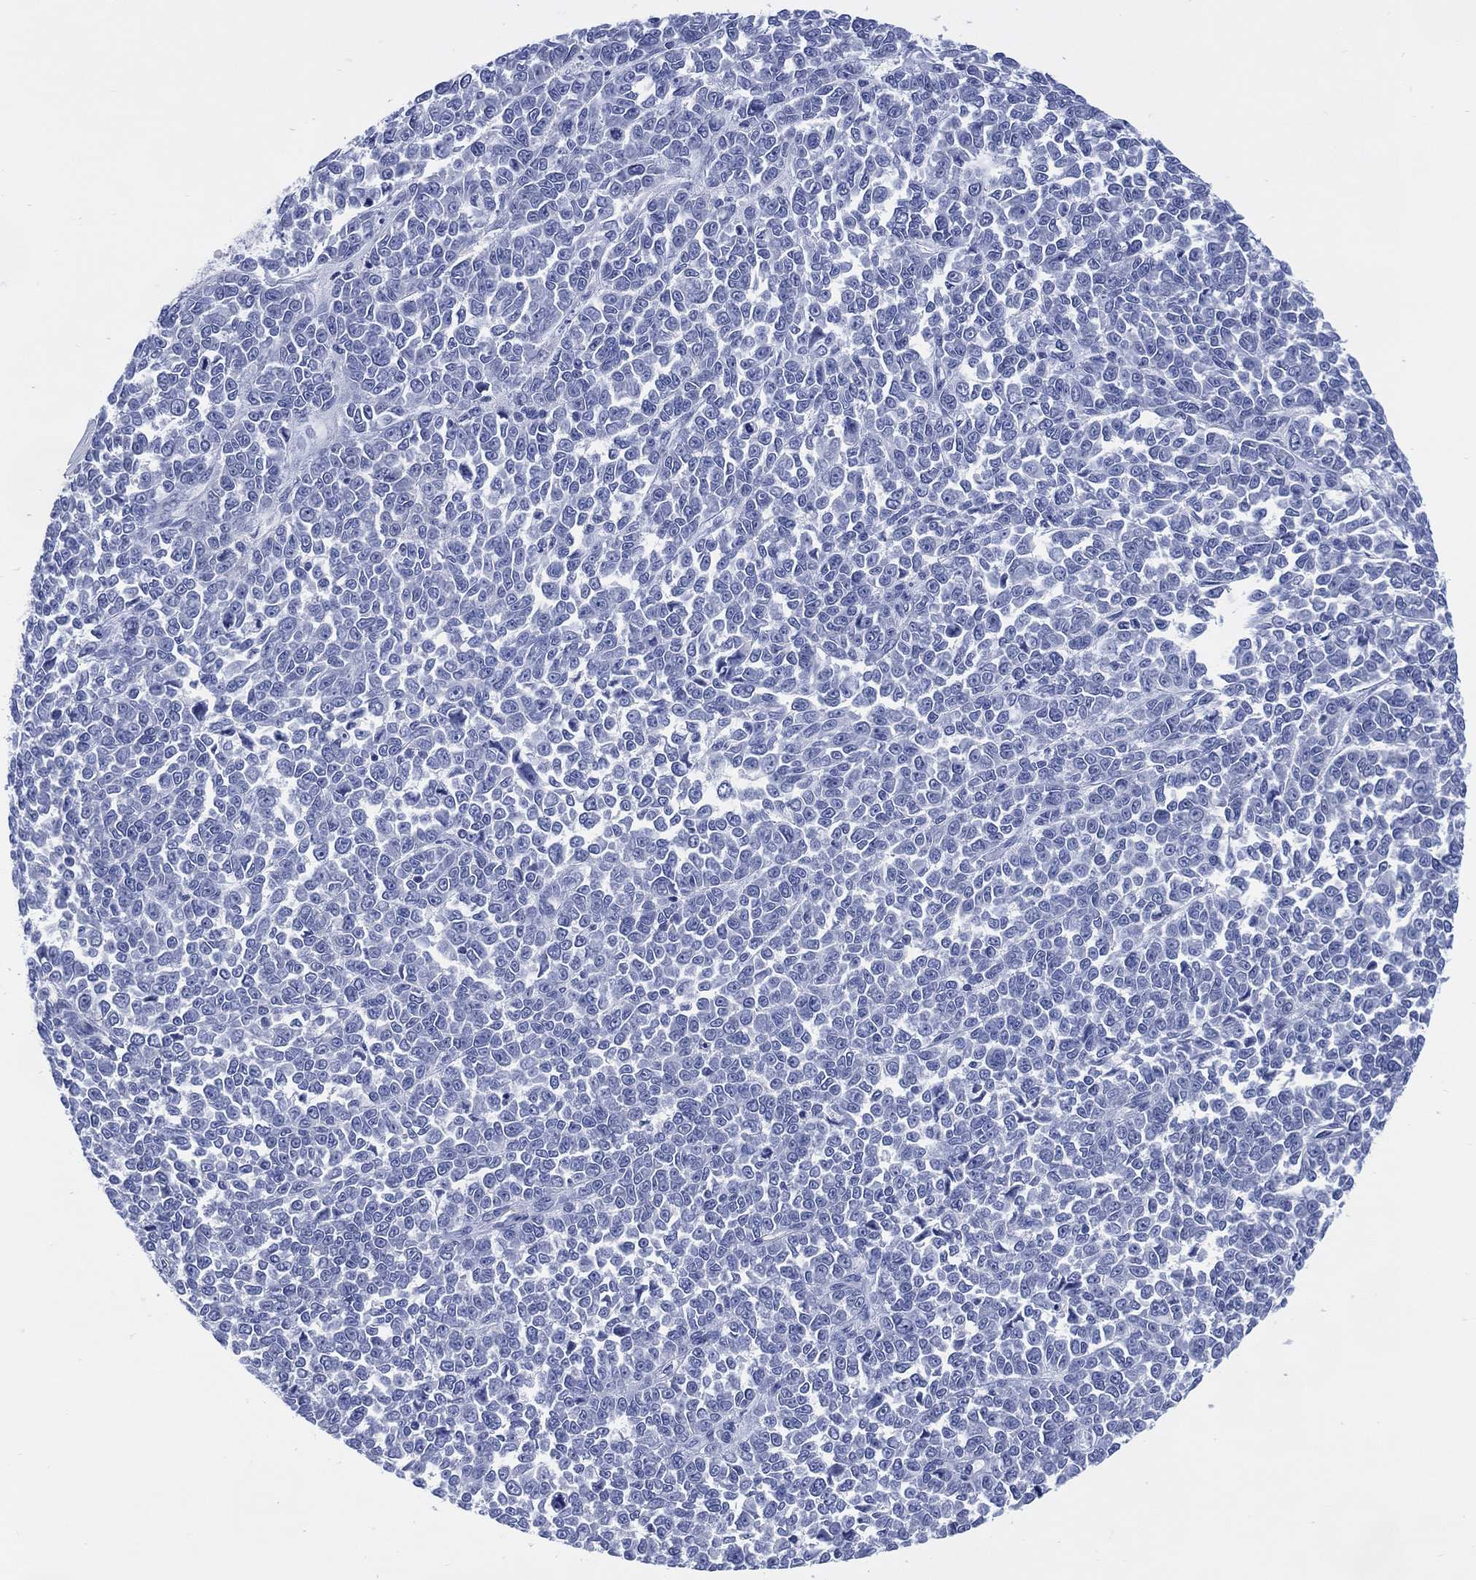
{"staining": {"intensity": "negative", "quantity": "none", "location": "none"}, "tissue": "melanoma", "cell_type": "Tumor cells", "image_type": "cancer", "snomed": [{"axis": "morphology", "description": "Malignant melanoma, NOS"}, {"axis": "topography", "description": "Skin"}], "caption": "Protein analysis of malignant melanoma shows no significant expression in tumor cells.", "gene": "DDI1", "patient": {"sex": "female", "age": 95}}